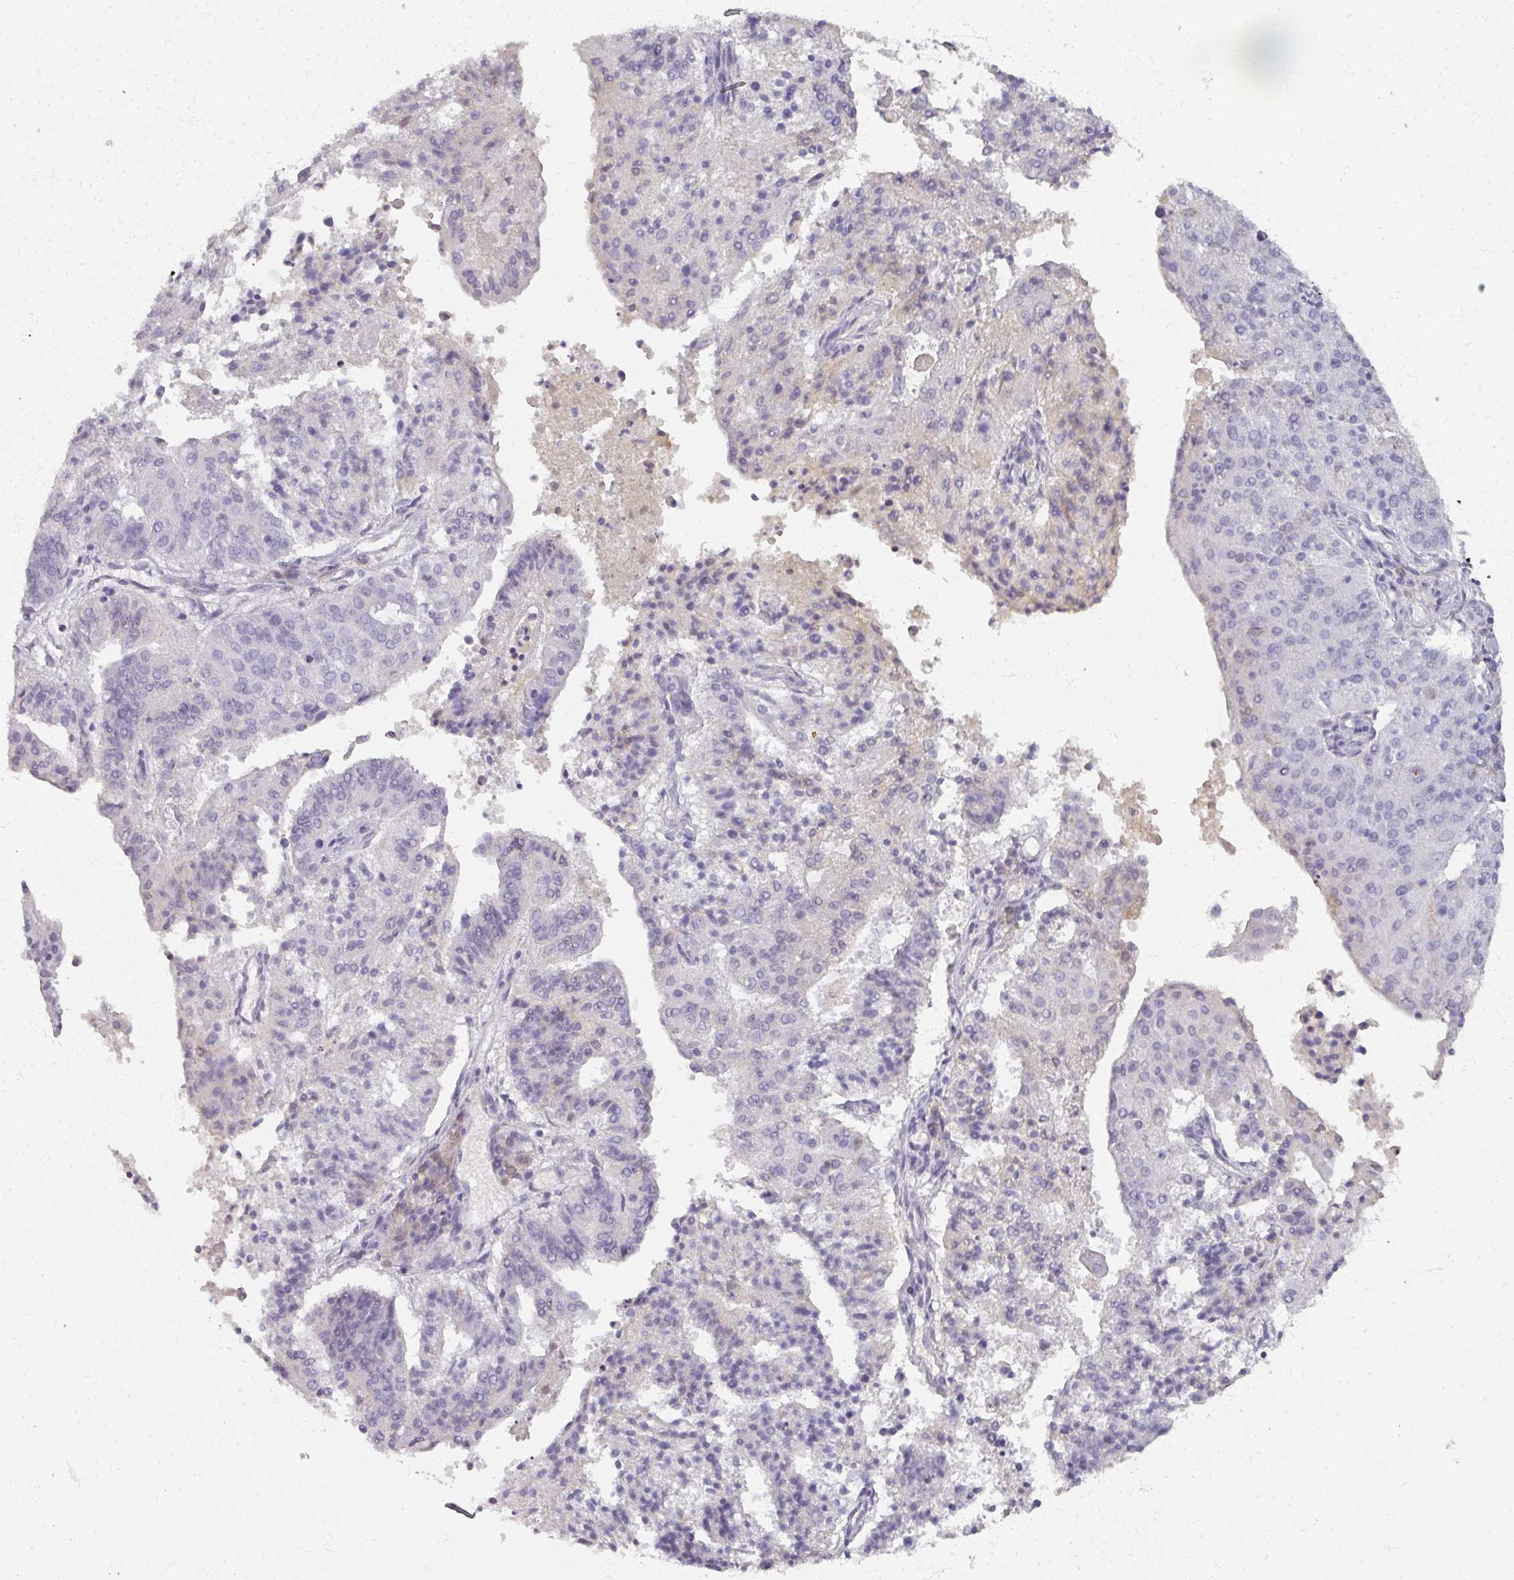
{"staining": {"intensity": "negative", "quantity": "none", "location": "none"}, "tissue": "endometrial cancer", "cell_type": "Tumor cells", "image_type": "cancer", "snomed": [{"axis": "morphology", "description": "Adenocarcinoma, NOS"}, {"axis": "topography", "description": "Endometrium"}], "caption": "Adenocarcinoma (endometrial) was stained to show a protein in brown. There is no significant positivity in tumor cells.", "gene": "REG3G", "patient": {"sex": "female", "age": 82}}